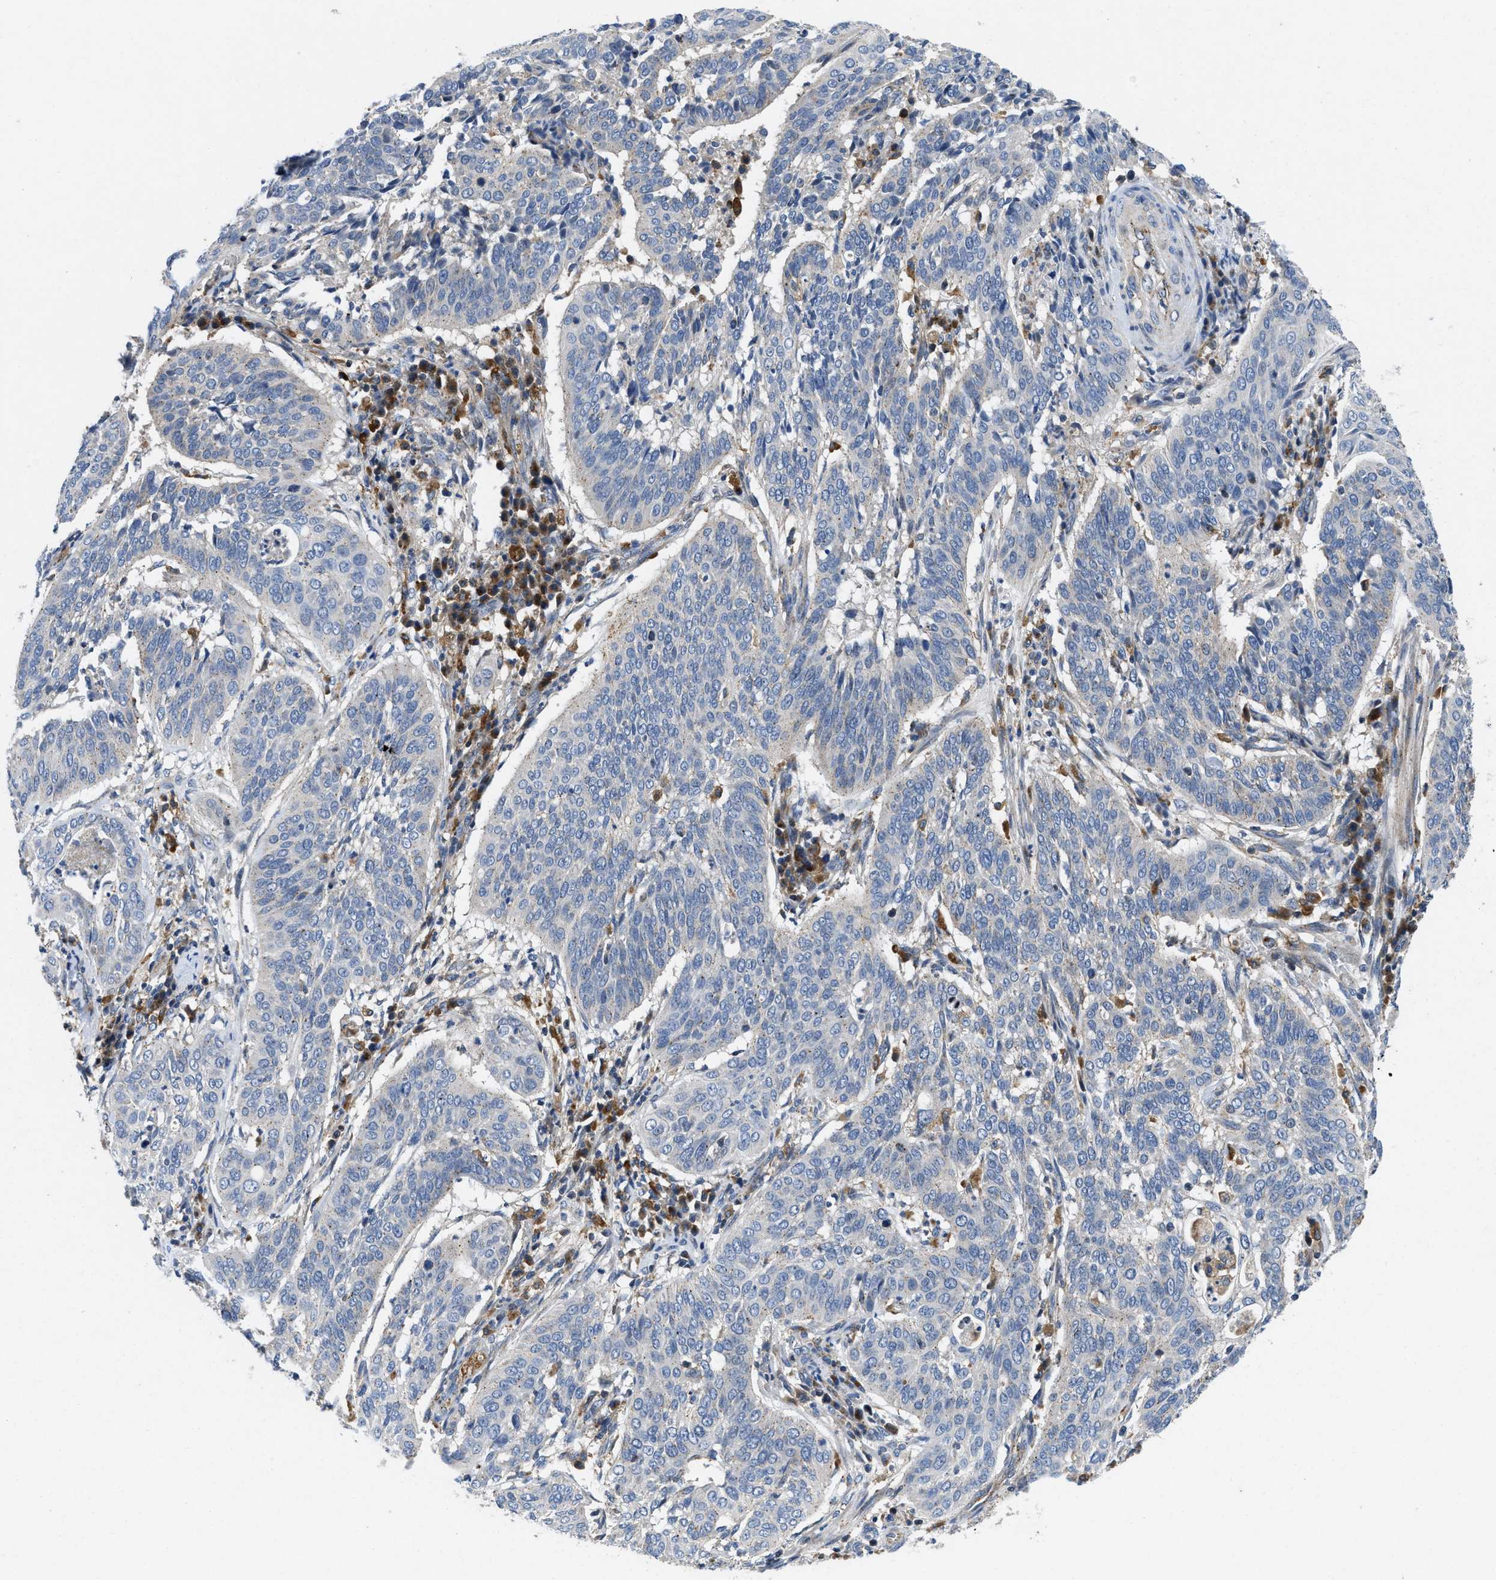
{"staining": {"intensity": "negative", "quantity": "none", "location": "none"}, "tissue": "cervical cancer", "cell_type": "Tumor cells", "image_type": "cancer", "snomed": [{"axis": "morphology", "description": "Normal tissue, NOS"}, {"axis": "morphology", "description": "Squamous cell carcinoma, NOS"}, {"axis": "topography", "description": "Cervix"}], "caption": "The image exhibits no staining of tumor cells in squamous cell carcinoma (cervical).", "gene": "ENPP4", "patient": {"sex": "female", "age": 39}}